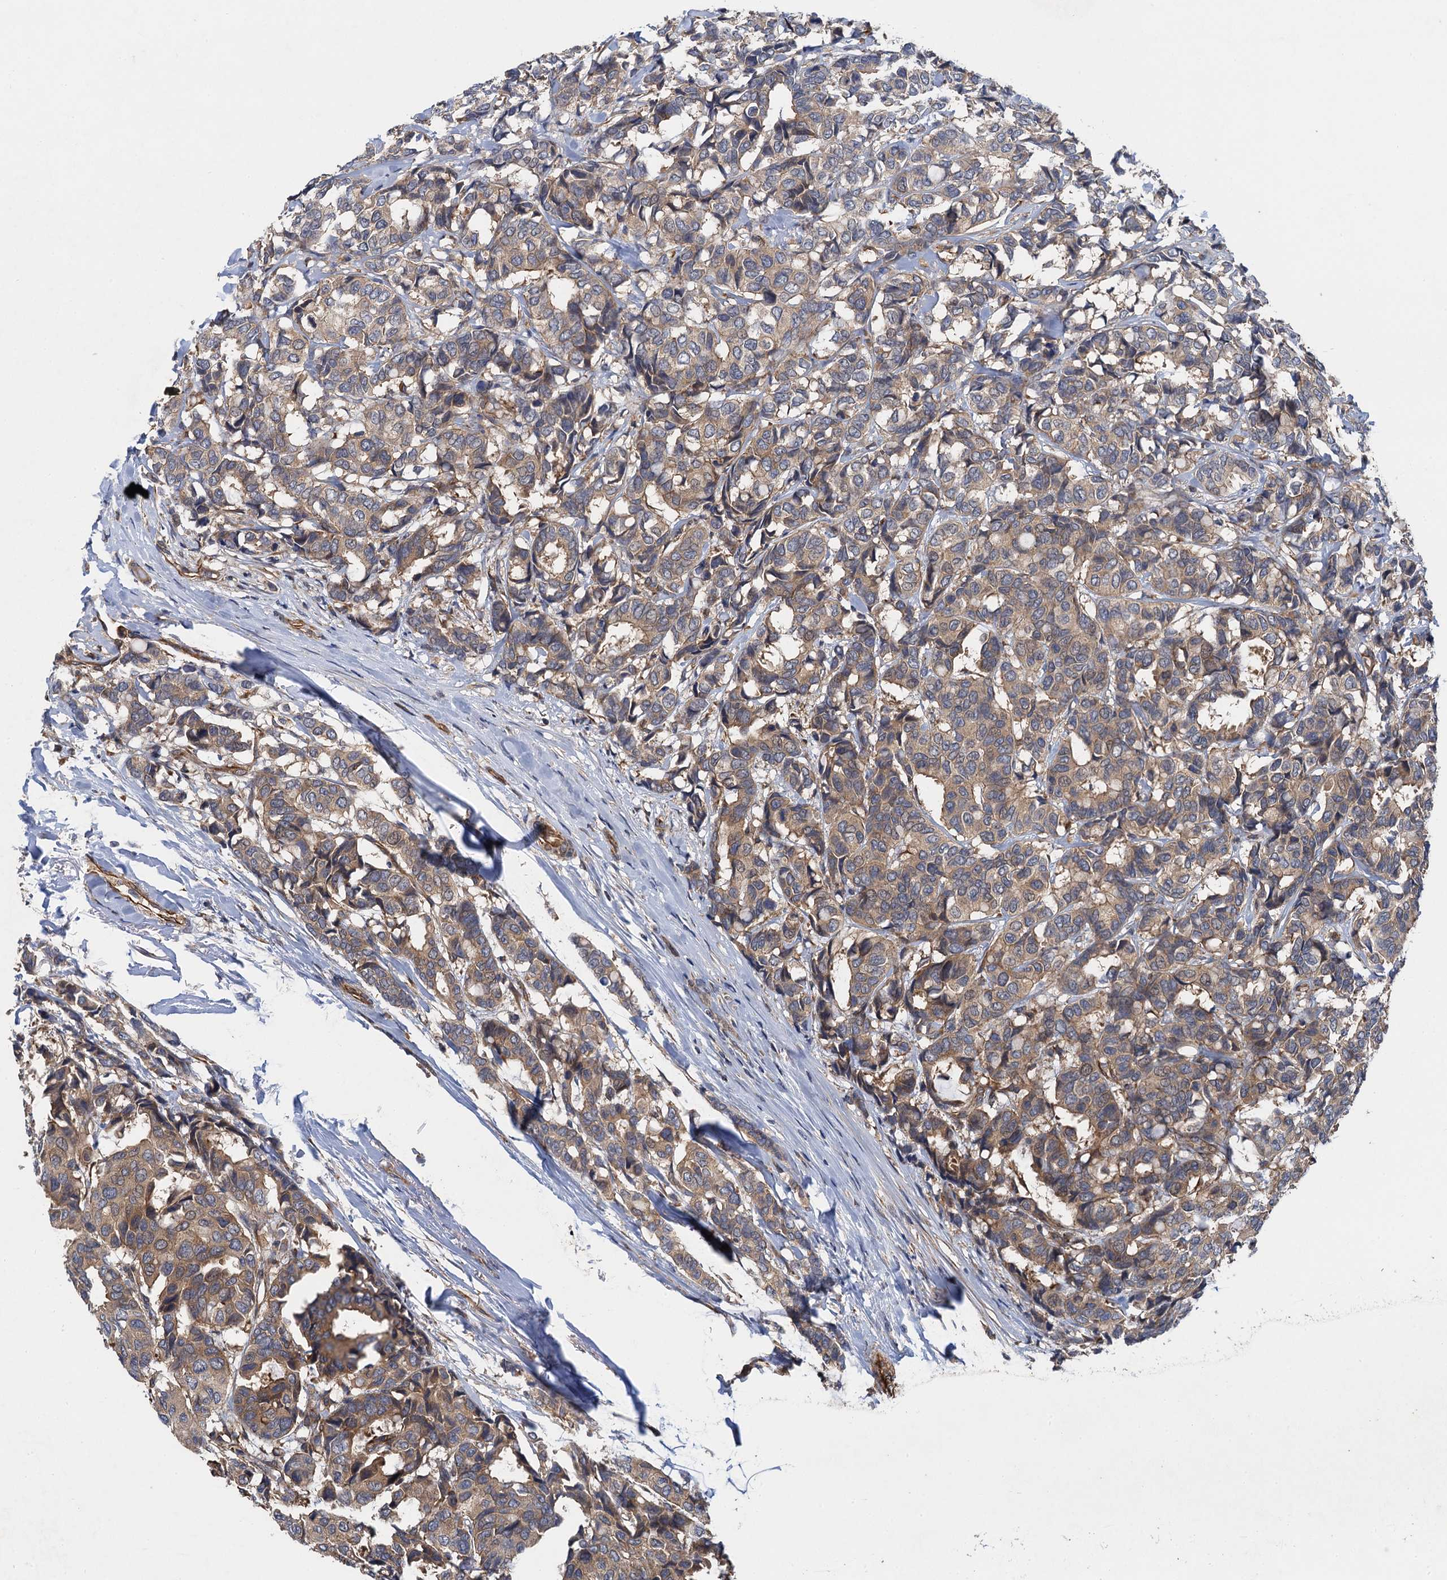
{"staining": {"intensity": "moderate", "quantity": "25%-75%", "location": "cytoplasmic/membranous"}, "tissue": "breast cancer", "cell_type": "Tumor cells", "image_type": "cancer", "snomed": [{"axis": "morphology", "description": "Duct carcinoma"}, {"axis": "topography", "description": "Breast"}], "caption": "Moderate cytoplasmic/membranous protein staining is identified in approximately 25%-75% of tumor cells in breast cancer.", "gene": "PJA2", "patient": {"sex": "female", "age": 87}}